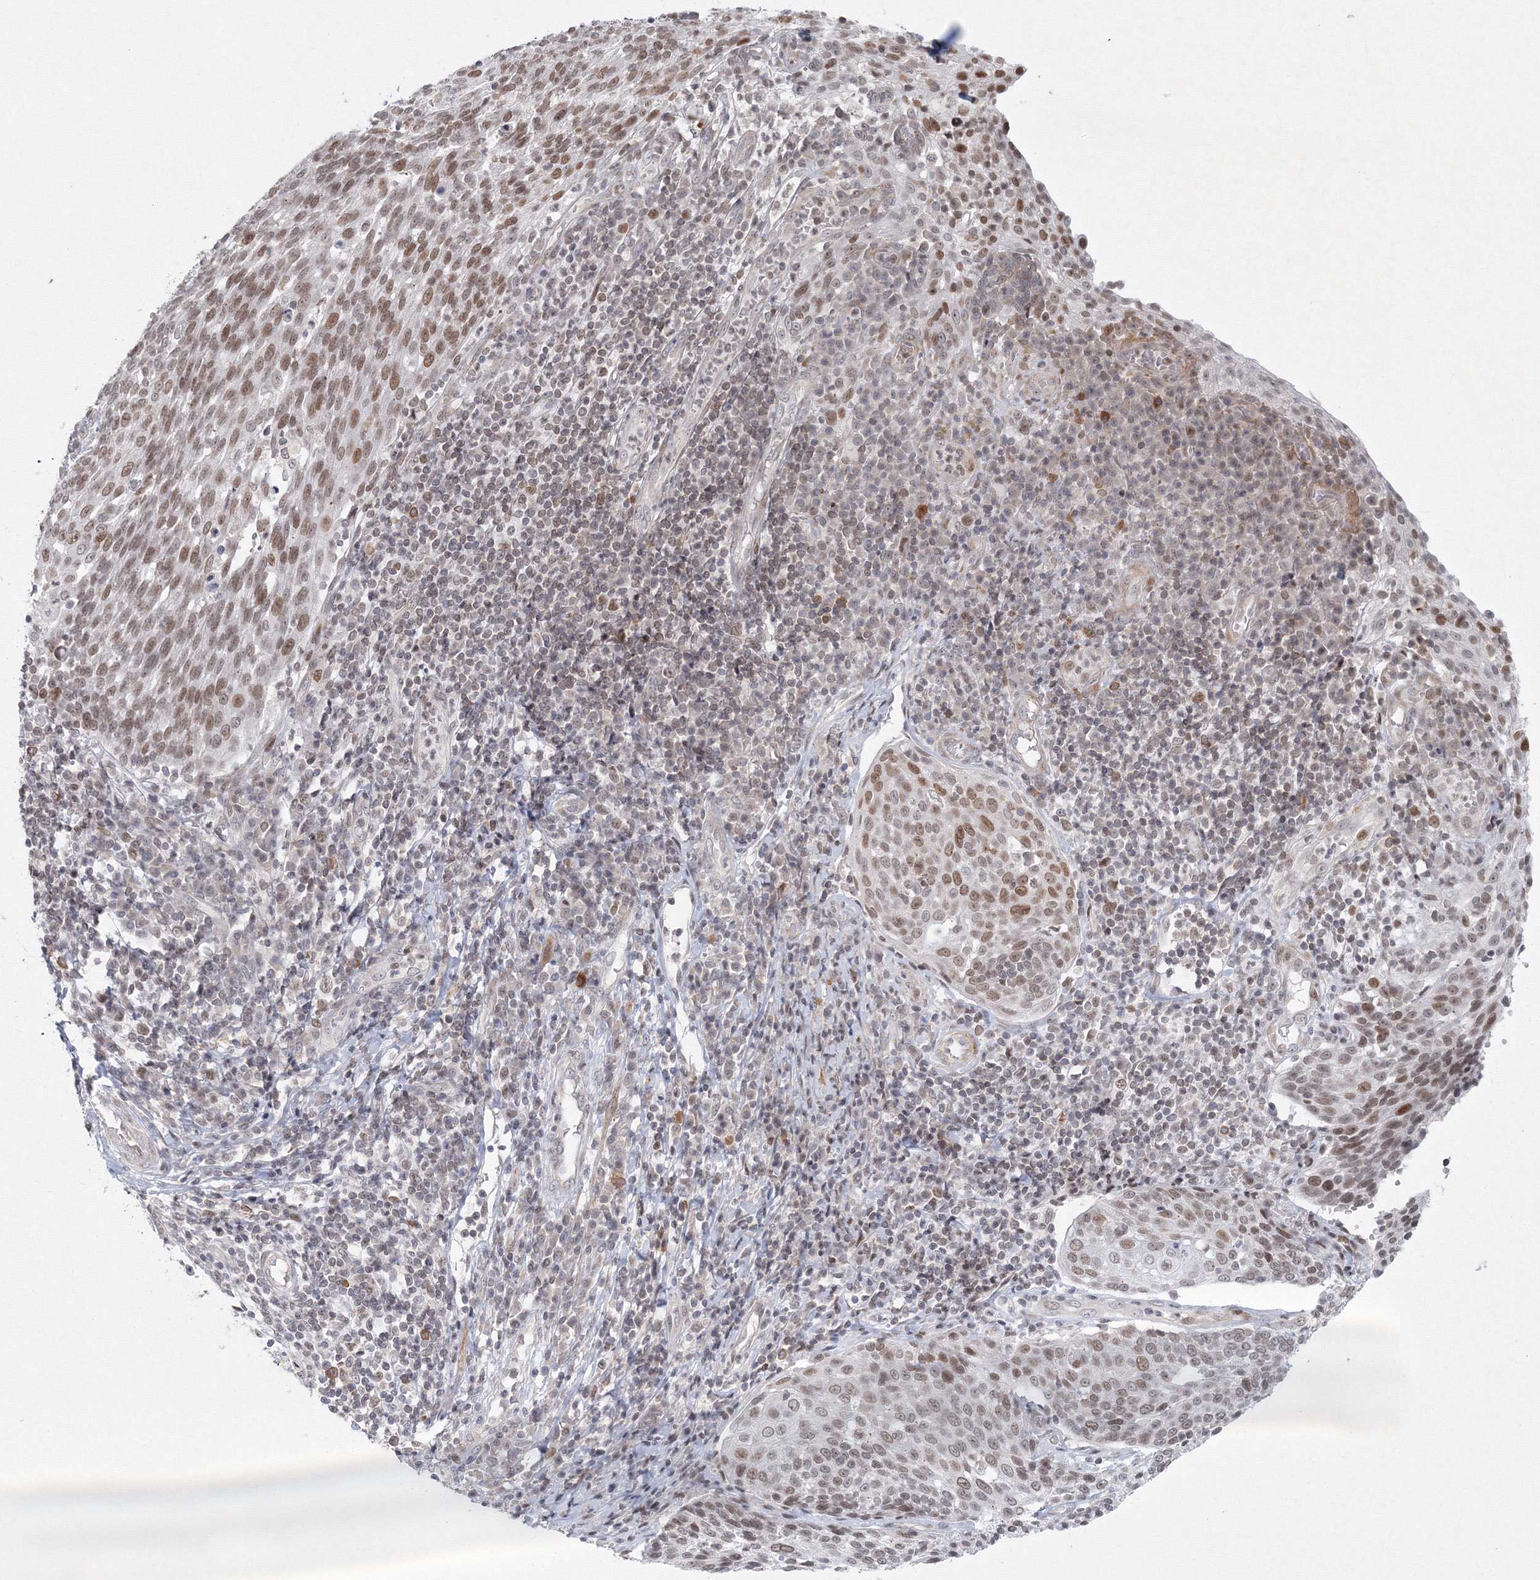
{"staining": {"intensity": "weak", "quantity": ">75%", "location": "nuclear"}, "tissue": "cervical cancer", "cell_type": "Tumor cells", "image_type": "cancer", "snomed": [{"axis": "morphology", "description": "Squamous cell carcinoma, NOS"}, {"axis": "topography", "description": "Cervix"}], "caption": "Protein expression analysis of squamous cell carcinoma (cervical) demonstrates weak nuclear expression in approximately >75% of tumor cells.", "gene": "KIF4A", "patient": {"sex": "female", "age": 34}}